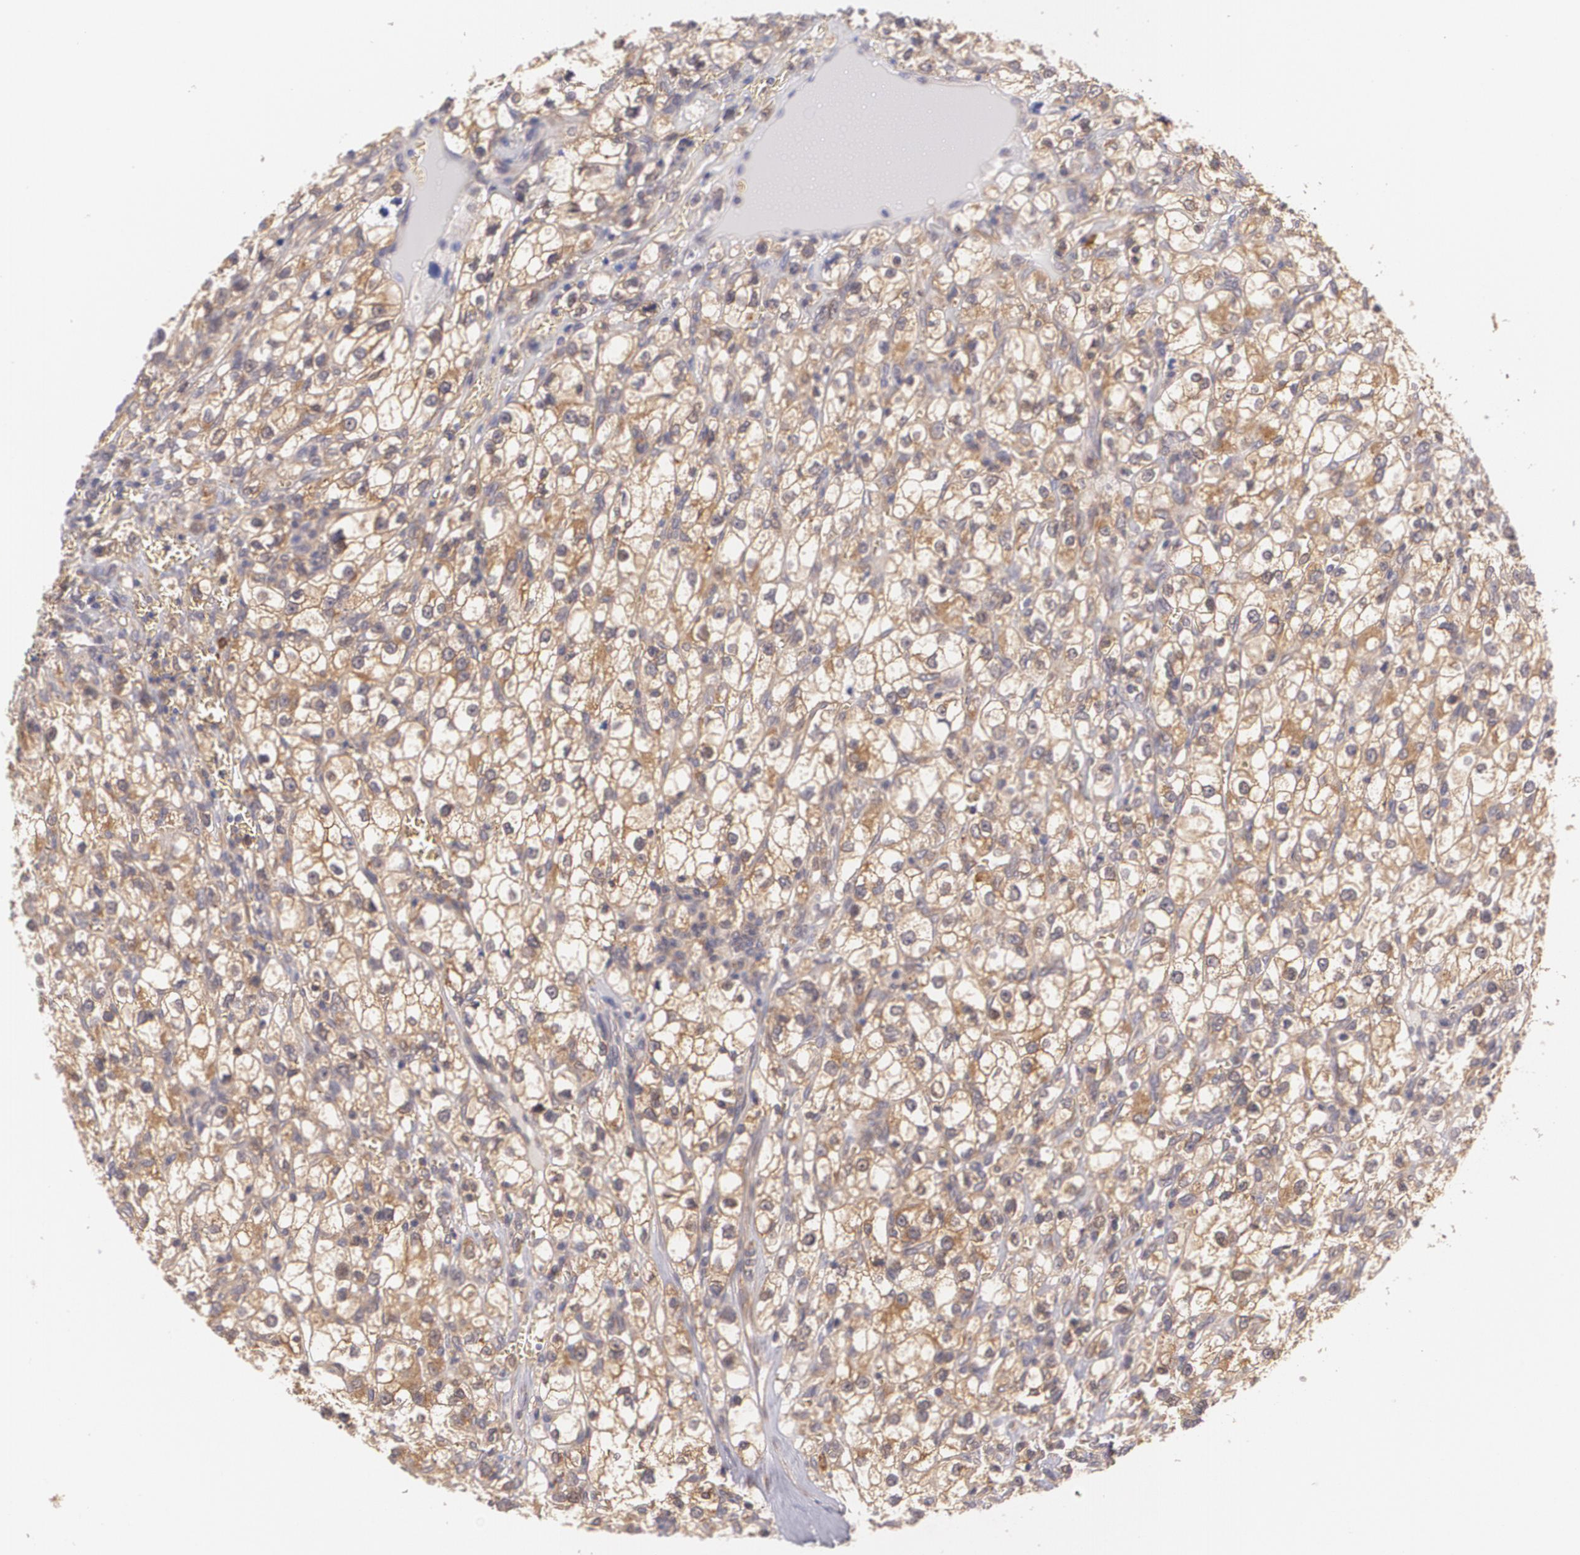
{"staining": {"intensity": "weak", "quantity": ">75%", "location": "cytoplasmic/membranous"}, "tissue": "renal cancer", "cell_type": "Tumor cells", "image_type": "cancer", "snomed": [{"axis": "morphology", "description": "Adenocarcinoma, NOS"}, {"axis": "topography", "description": "Kidney"}], "caption": "Protein analysis of renal cancer tissue shows weak cytoplasmic/membranous positivity in approximately >75% of tumor cells.", "gene": "CCL17", "patient": {"sex": "female", "age": 62}}